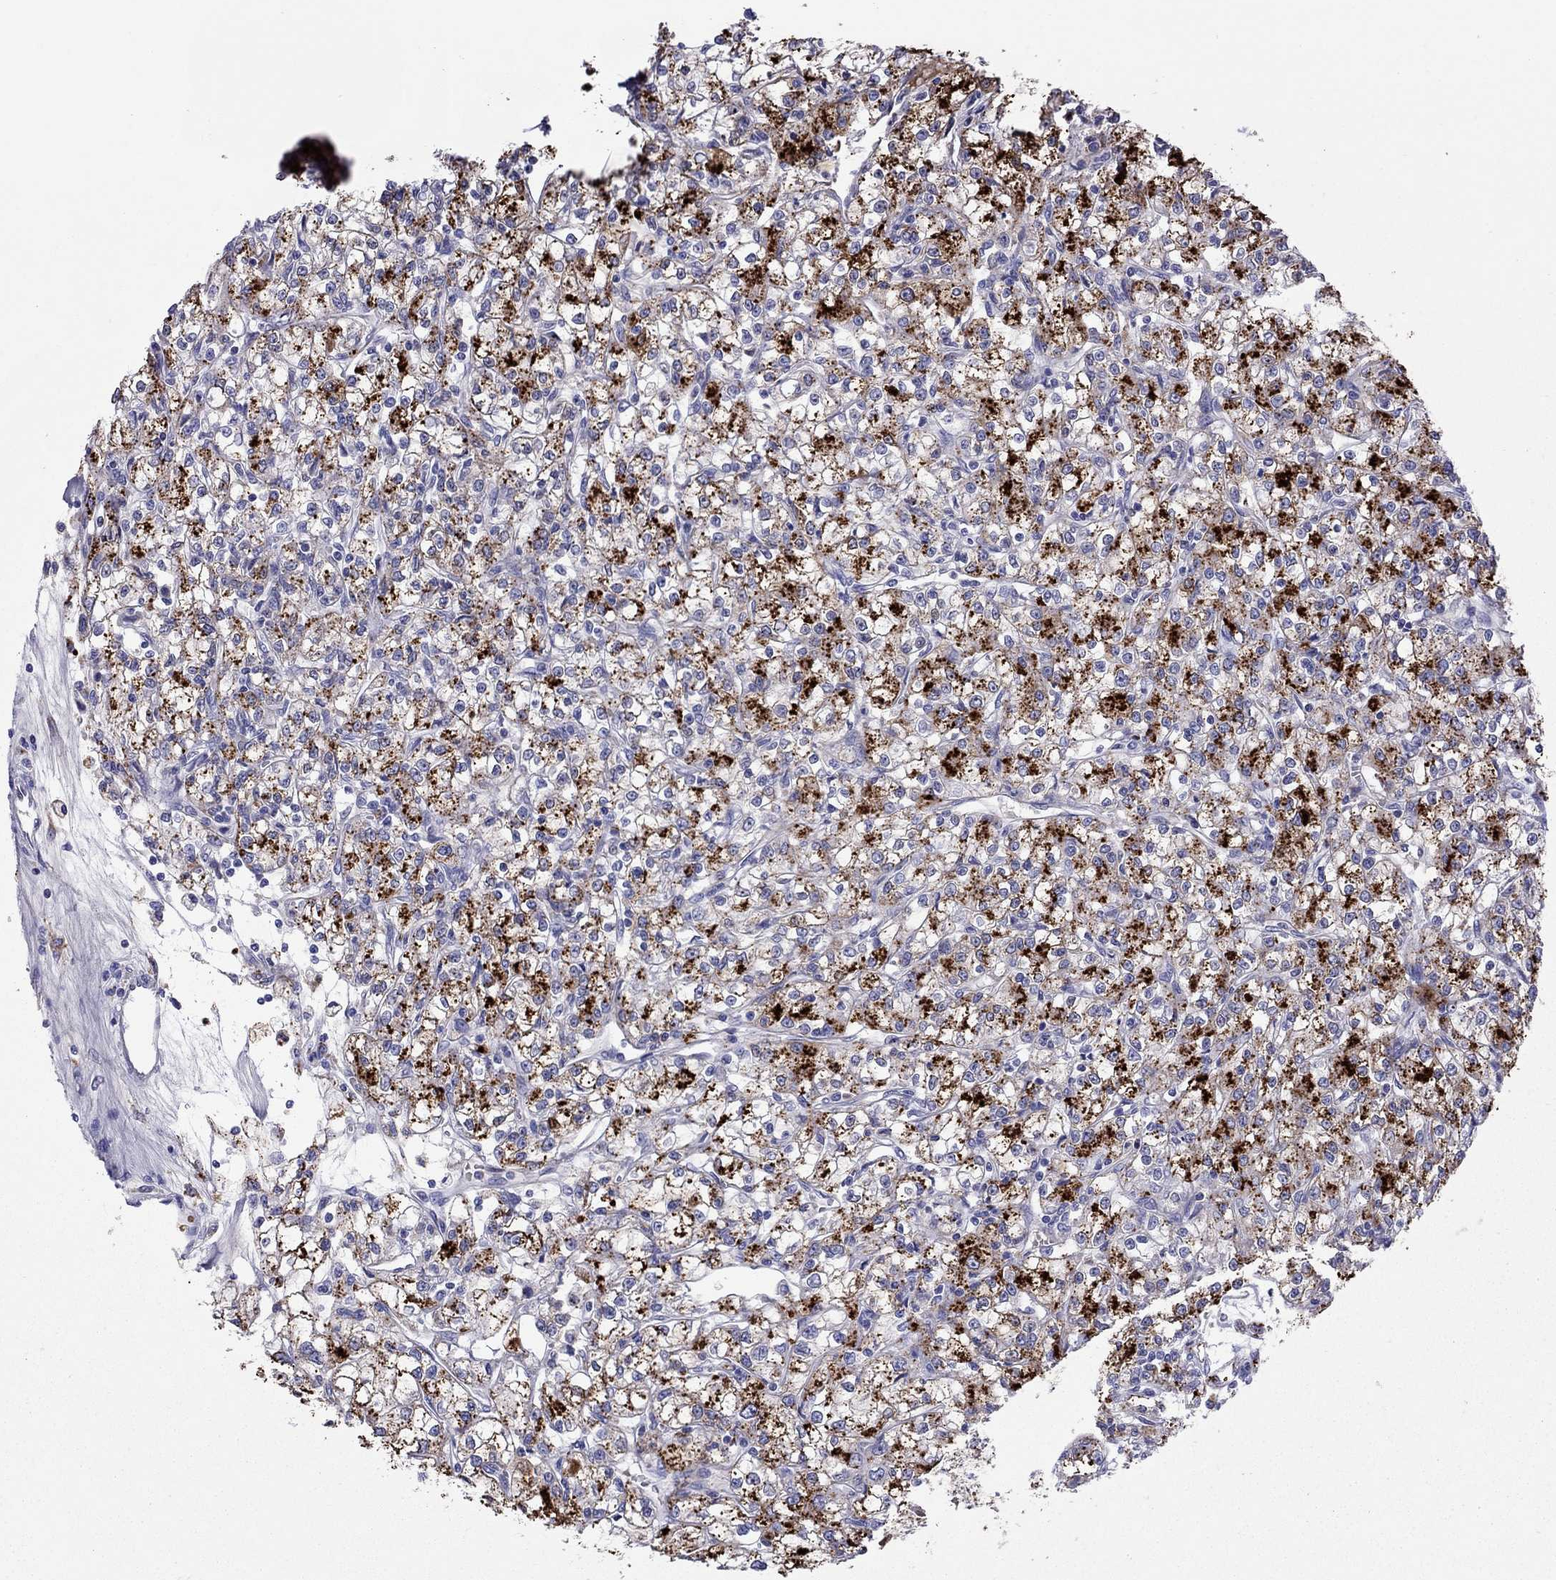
{"staining": {"intensity": "strong", "quantity": "25%-75%", "location": "cytoplasmic/membranous"}, "tissue": "renal cancer", "cell_type": "Tumor cells", "image_type": "cancer", "snomed": [{"axis": "morphology", "description": "Adenocarcinoma, NOS"}, {"axis": "topography", "description": "Kidney"}], "caption": "Protein staining by immunohistochemistry (IHC) displays strong cytoplasmic/membranous staining in about 25%-75% of tumor cells in adenocarcinoma (renal). The staining is performed using DAB (3,3'-diaminobenzidine) brown chromogen to label protein expression. The nuclei are counter-stained blue using hematoxylin.", "gene": "SERPINA3", "patient": {"sex": "female", "age": 59}}